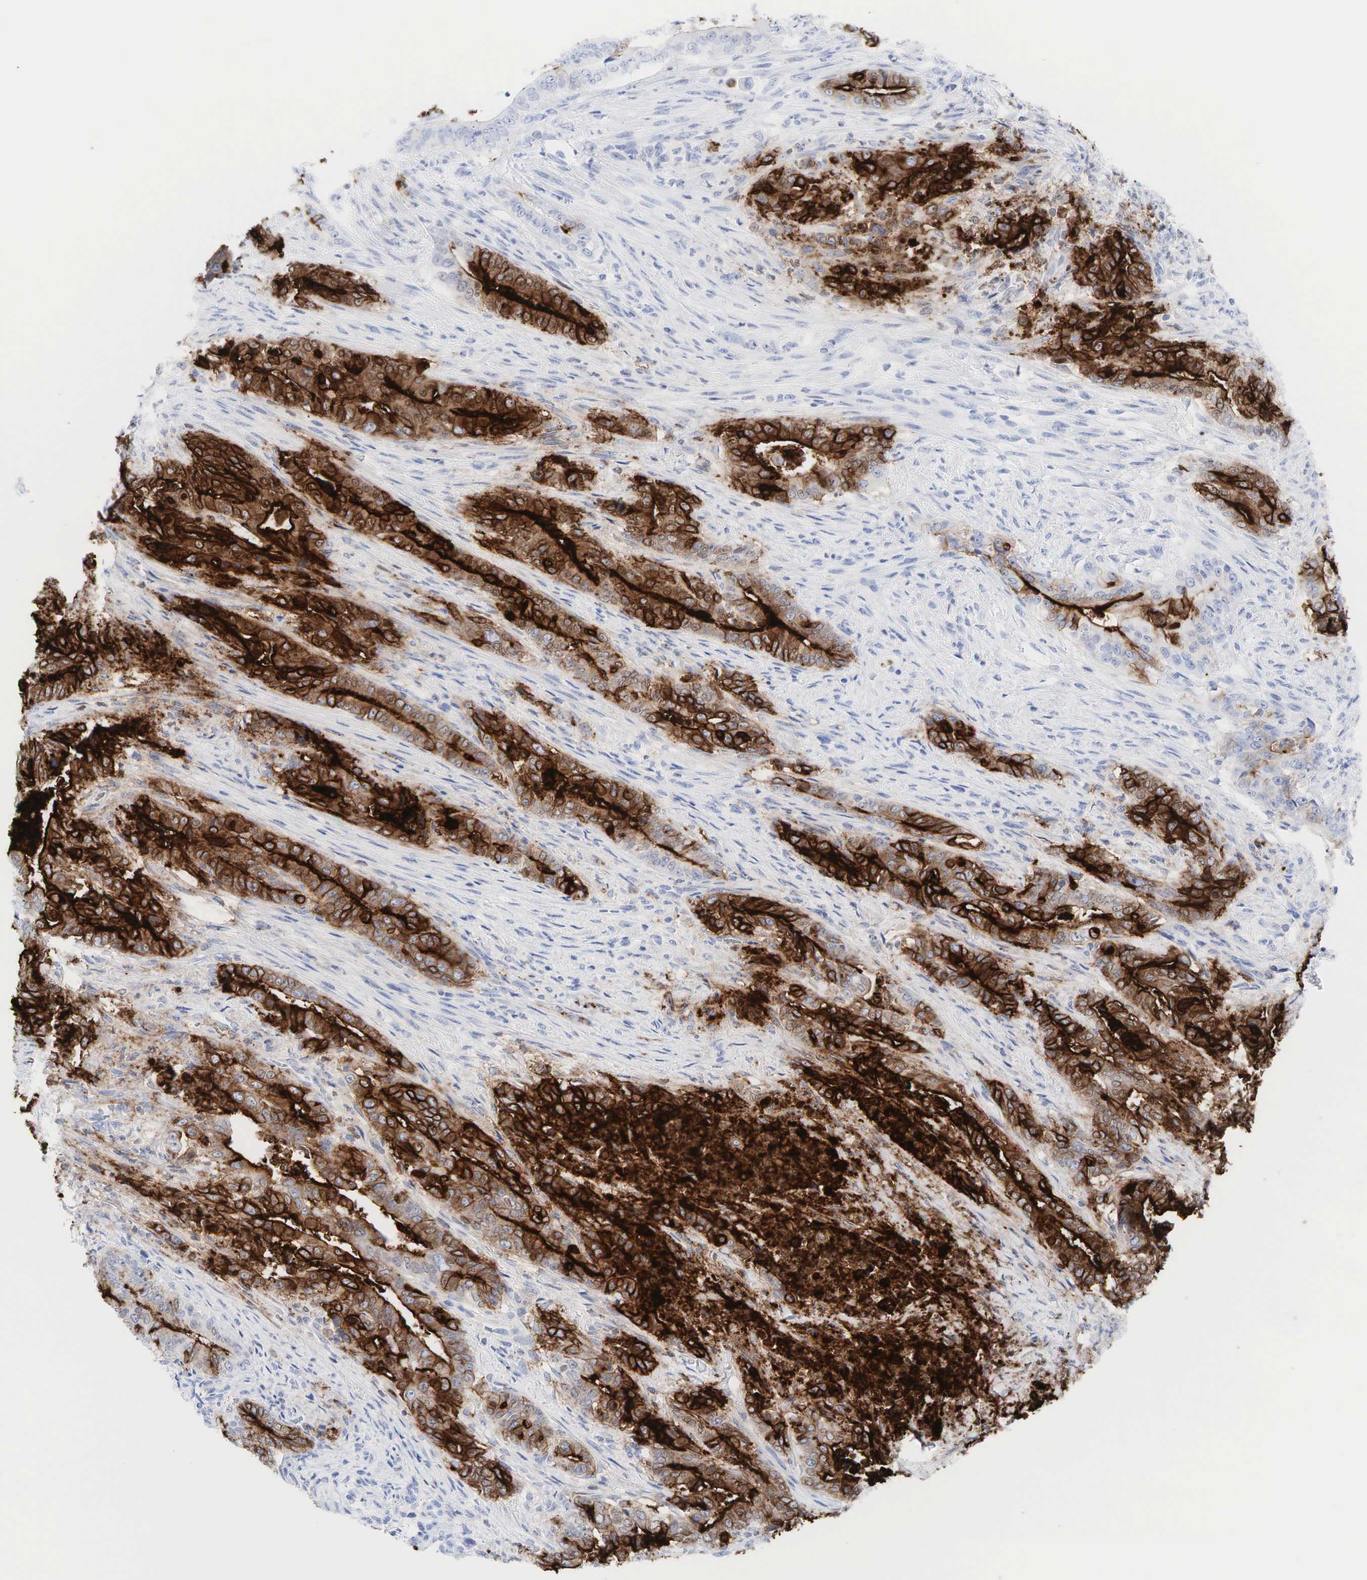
{"staining": {"intensity": "strong", "quantity": ">75%", "location": "cytoplasmic/membranous"}, "tissue": "stomach cancer", "cell_type": "Tumor cells", "image_type": "cancer", "snomed": [{"axis": "morphology", "description": "Adenocarcinoma, NOS"}, {"axis": "topography", "description": "Stomach"}], "caption": "Protein expression analysis of human stomach cancer reveals strong cytoplasmic/membranous staining in approximately >75% of tumor cells.", "gene": "CEACAM5", "patient": {"sex": "female", "age": 76}}